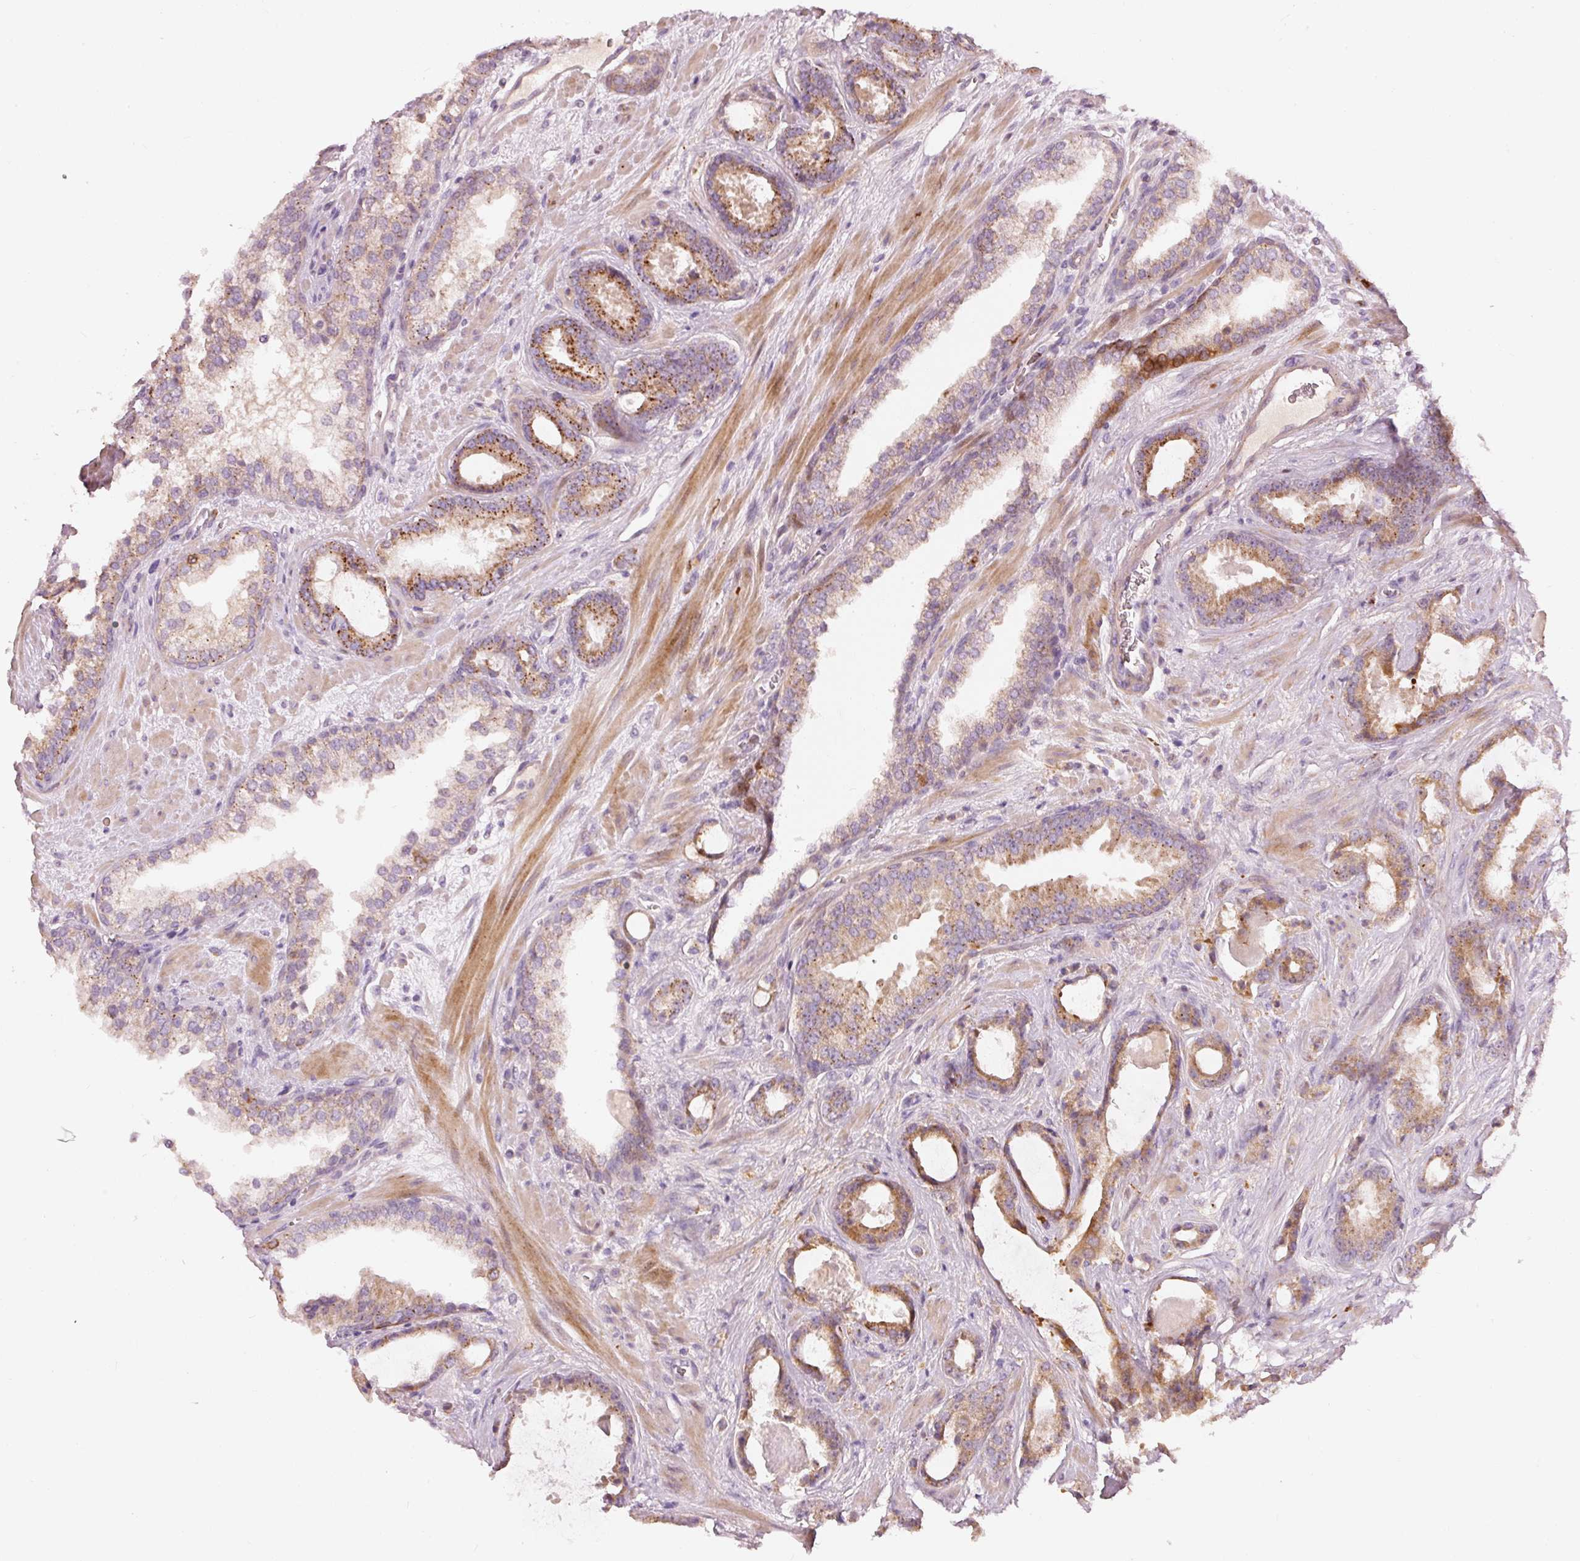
{"staining": {"intensity": "moderate", "quantity": ">75%", "location": "cytoplasmic/membranous"}, "tissue": "prostate cancer", "cell_type": "Tumor cells", "image_type": "cancer", "snomed": [{"axis": "morphology", "description": "Adenocarcinoma, Low grade"}, {"axis": "topography", "description": "Prostate"}], "caption": "Immunohistochemistry (DAB) staining of human low-grade adenocarcinoma (prostate) demonstrates moderate cytoplasmic/membranous protein expression in about >75% of tumor cells.", "gene": "KLHL21", "patient": {"sex": "male", "age": 62}}